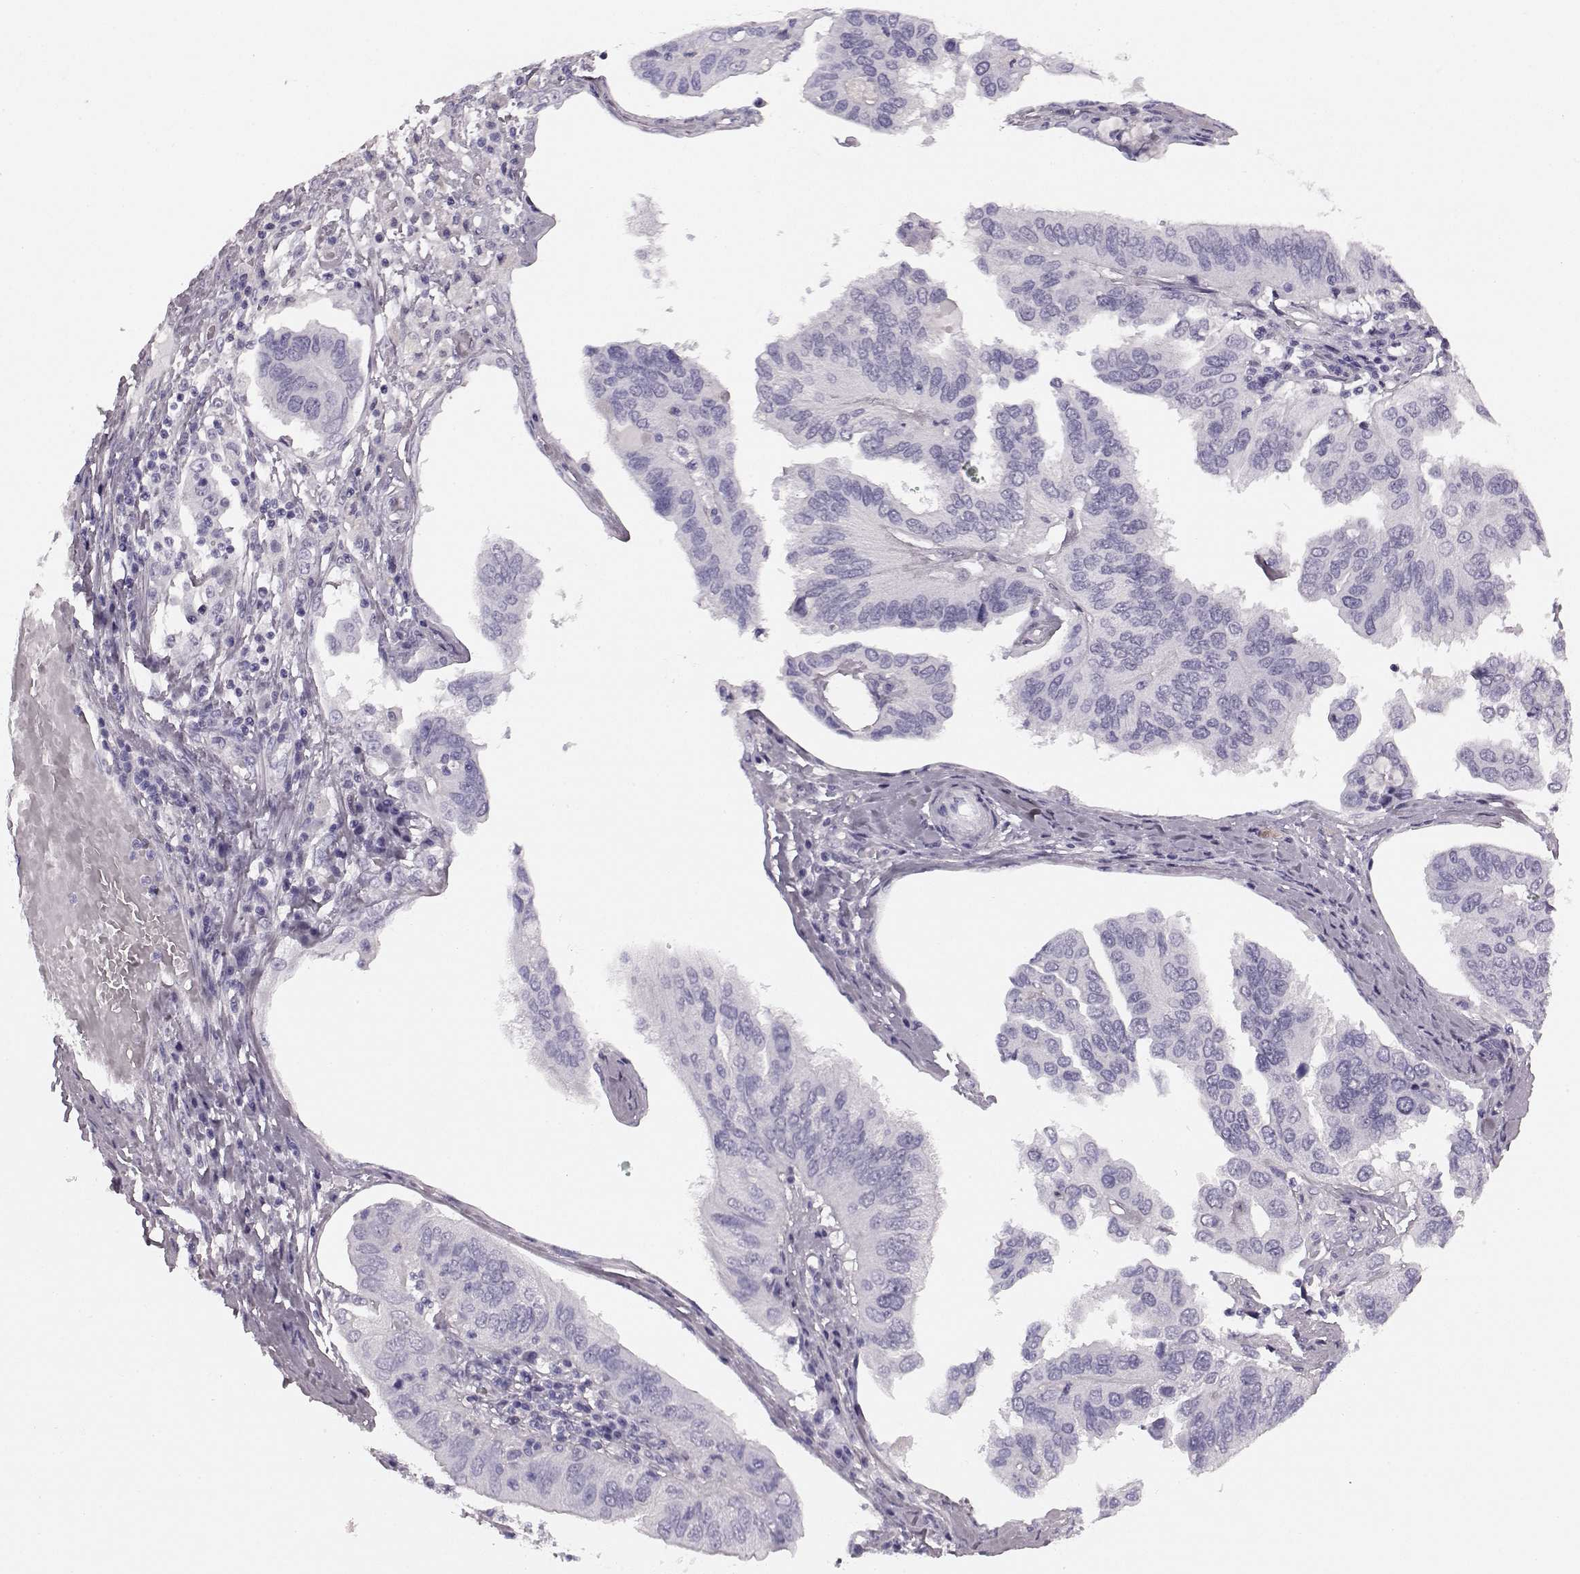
{"staining": {"intensity": "negative", "quantity": "none", "location": "none"}, "tissue": "ovarian cancer", "cell_type": "Tumor cells", "image_type": "cancer", "snomed": [{"axis": "morphology", "description": "Cystadenocarcinoma, serous, NOS"}, {"axis": "topography", "description": "Ovary"}], "caption": "The immunohistochemistry photomicrograph has no significant expression in tumor cells of ovarian serous cystadenocarcinoma tissue. Brightfield microscopy of immunohistochemistry (IHC) stained with DAB (brown) and hematoxylin (blue), captured at high magnification.", "gene": "AIPL1", "patient": {"sex": "female", "age": 79}}